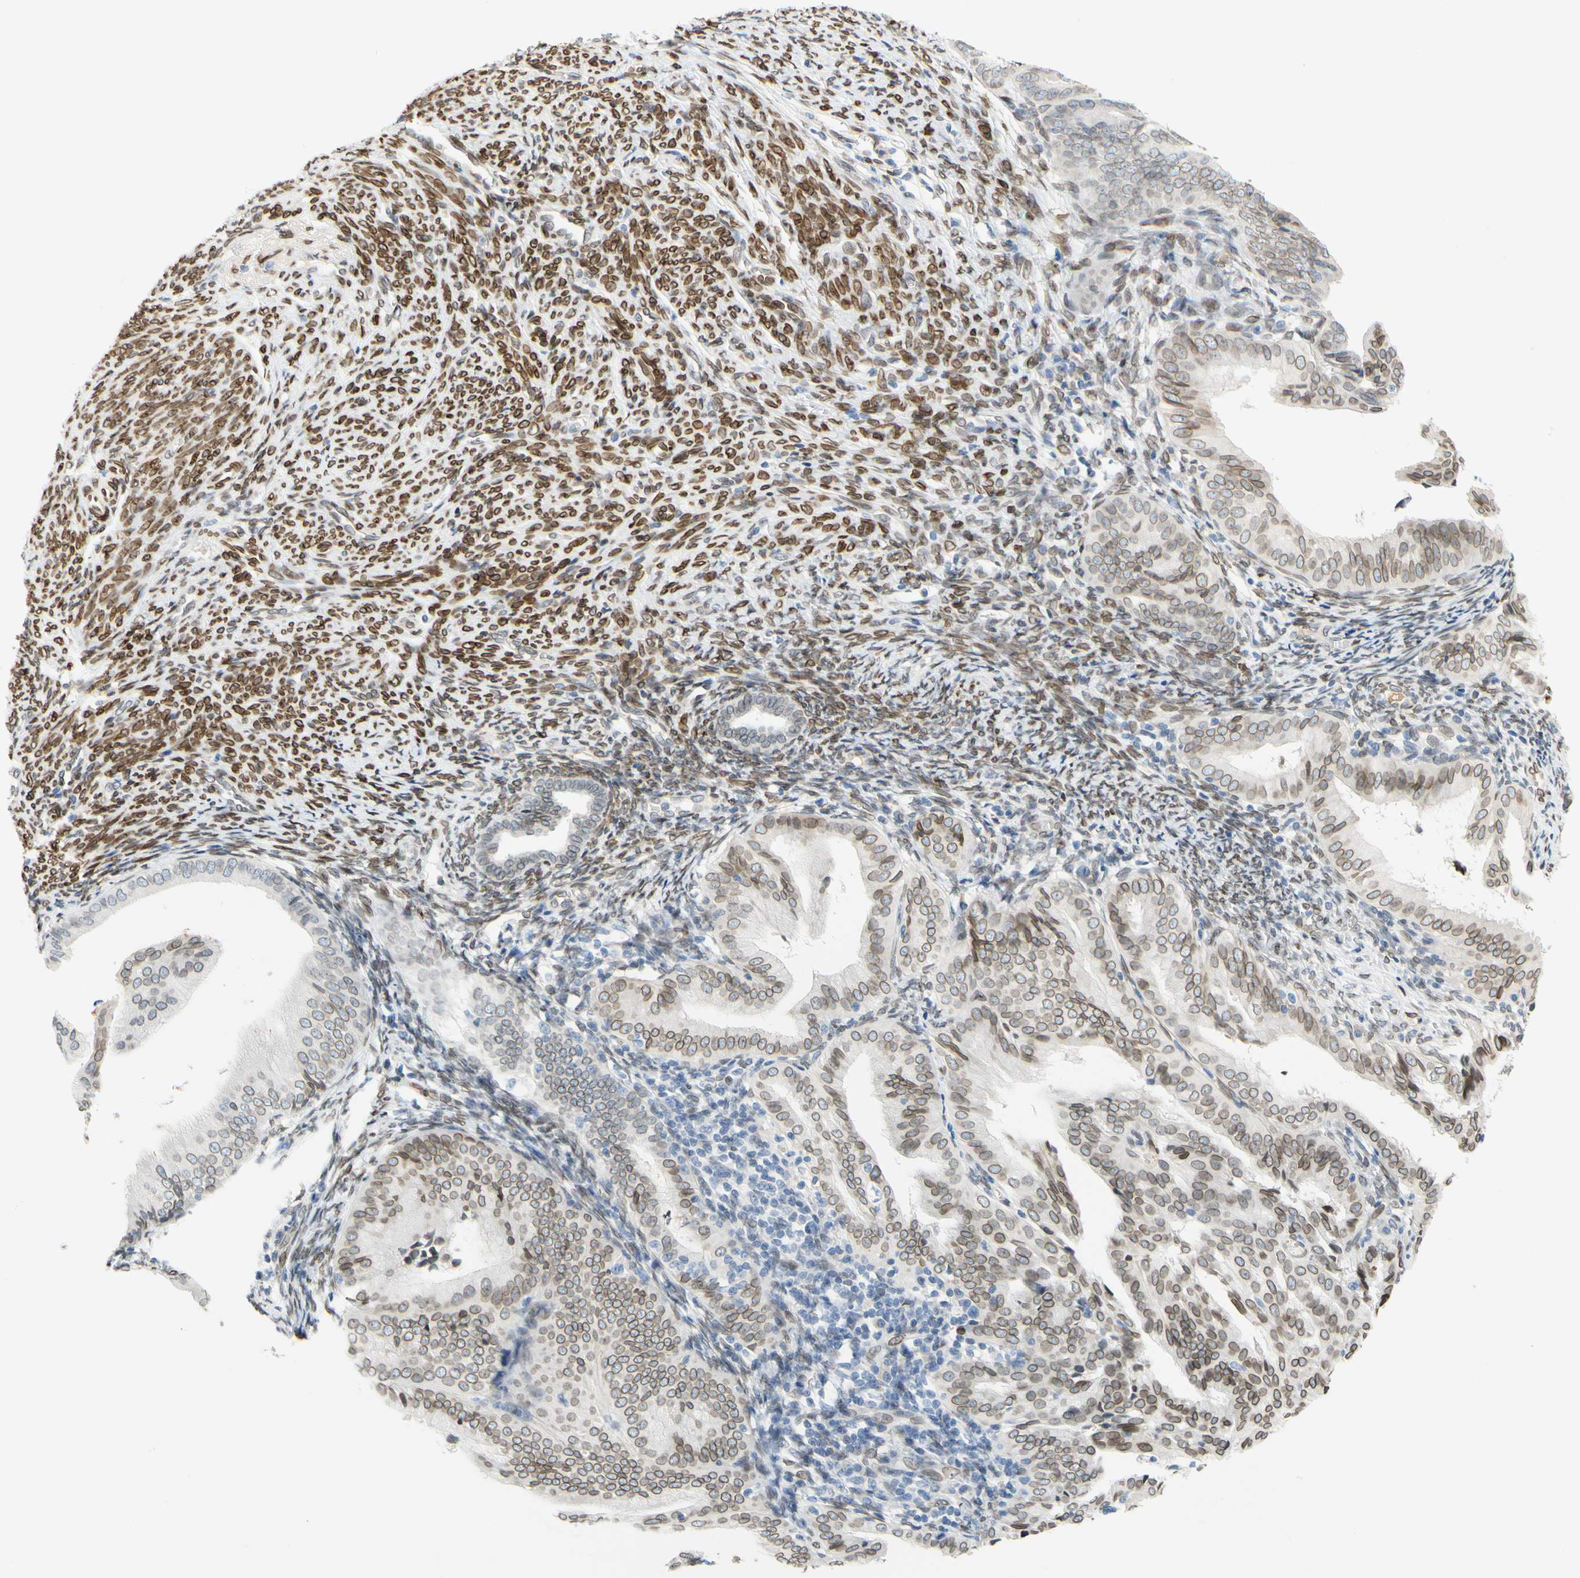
{"staining": {"intensity": "moderate", "quantity": ">75%", "location": "cytoplasmic/membranous,nuclear"}, "tissue": "endometrial cancer", "cell_type": "Tumor cells", "image_type": "cancer", "snomed": [{"axis": "morphology", "description": "Adenocarcinoma, NOS"}, {"axis": "topography", "description": "Endometrium"}], "caption": "Adenocarcinoma (endometrial) stained for a protein demonstrates moderate cytoplasmic/membranous and nuclear positivity in tumor cells.", "gene": "SUN1", "patient": {"sex": "female", "age": 58}}